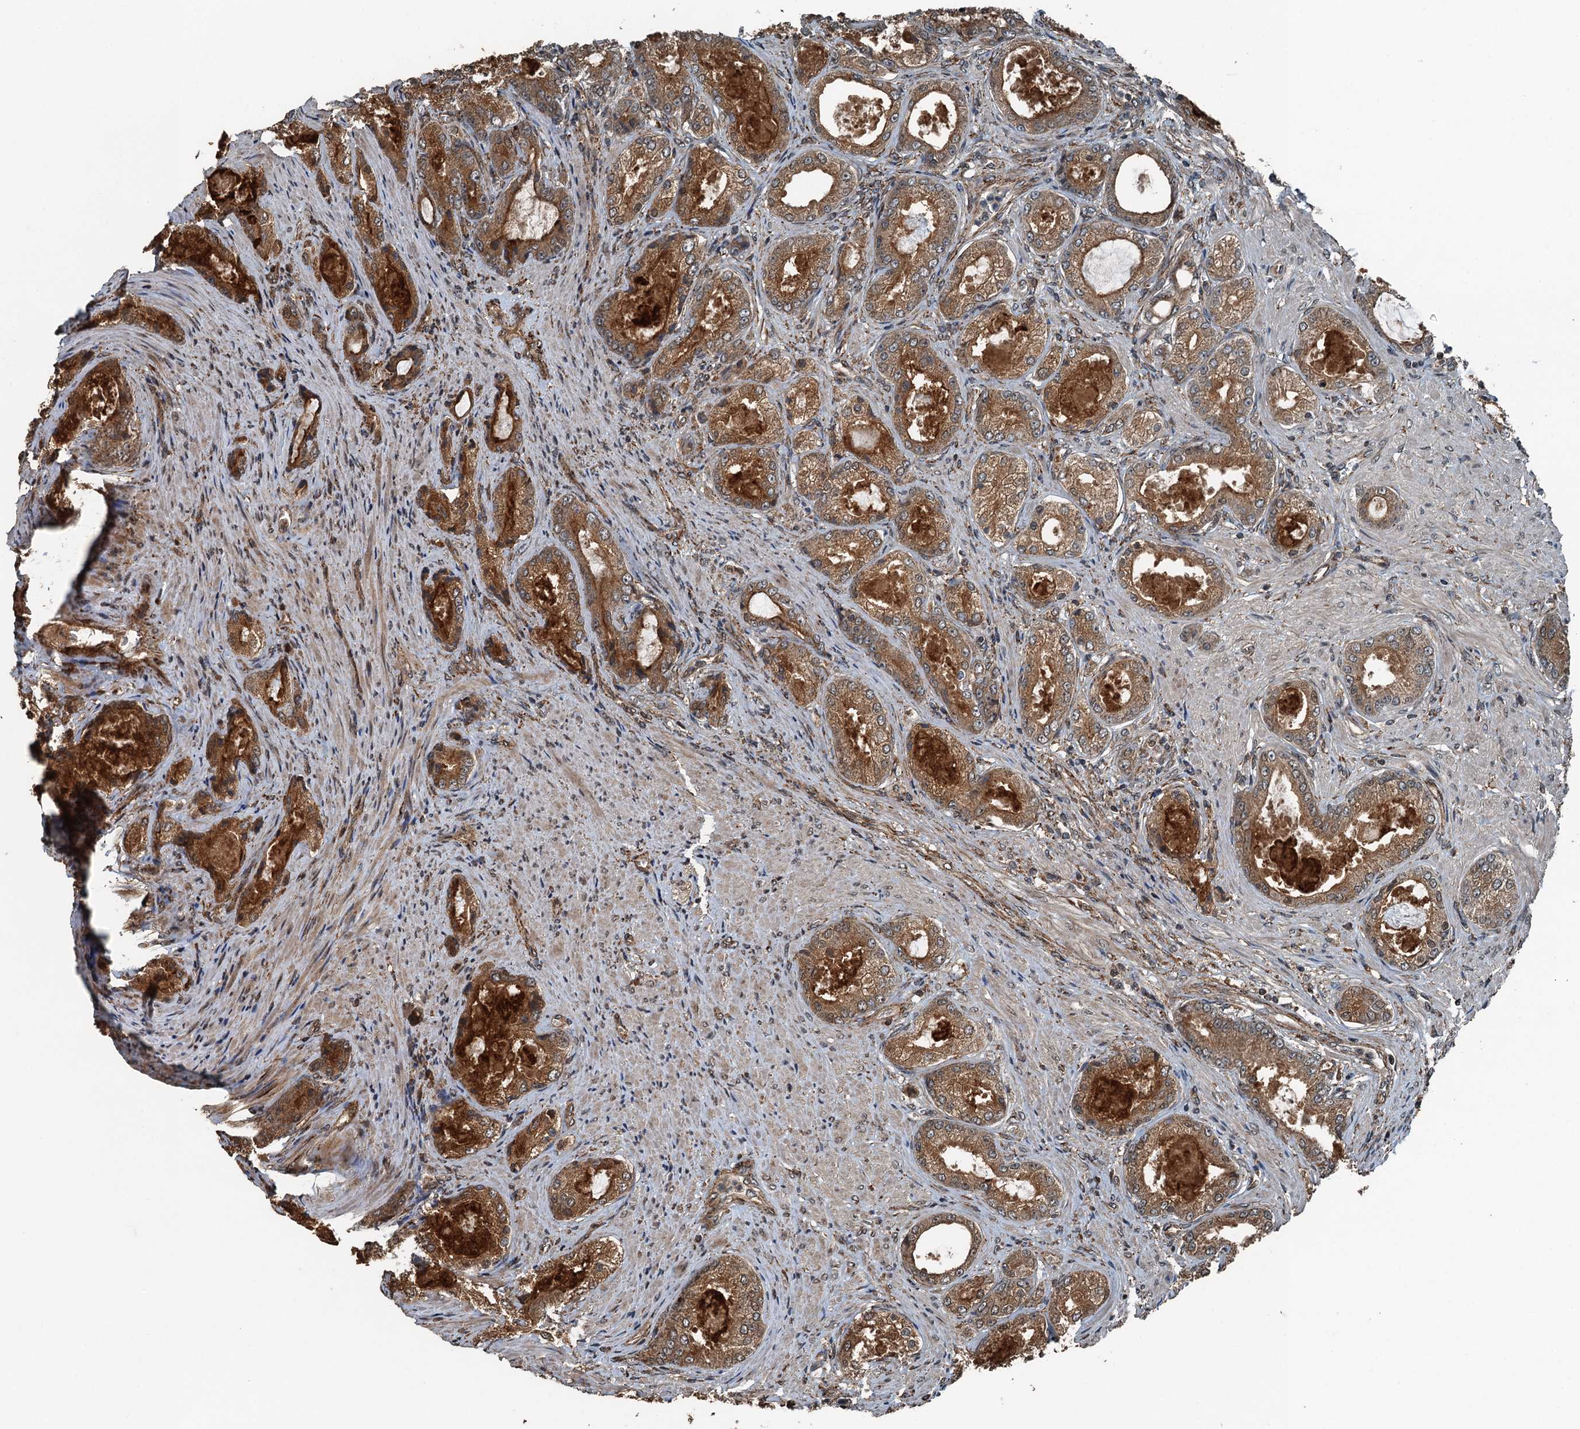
{"staining": {"intensity": "moderate", "quantity": ">75%", "location": "cytoplasmic/membranous"}, "tissue": "prostate cancer", "cell_type": "Tumor cells", "image_type": "cancer", "snomed": [{"axis": "morphology", "description": "Adenocarcinoma, Low grade"}, {"axis": "topography", "description": "Prostate"}], "caption": "Prostate cancer stained with a brown dye reveals moderate cytoplasmic/membranous positive expression in about >75% of tumor cells.", "gene": "TCTN1", "patient": {"sex": "male", "age": 68}}